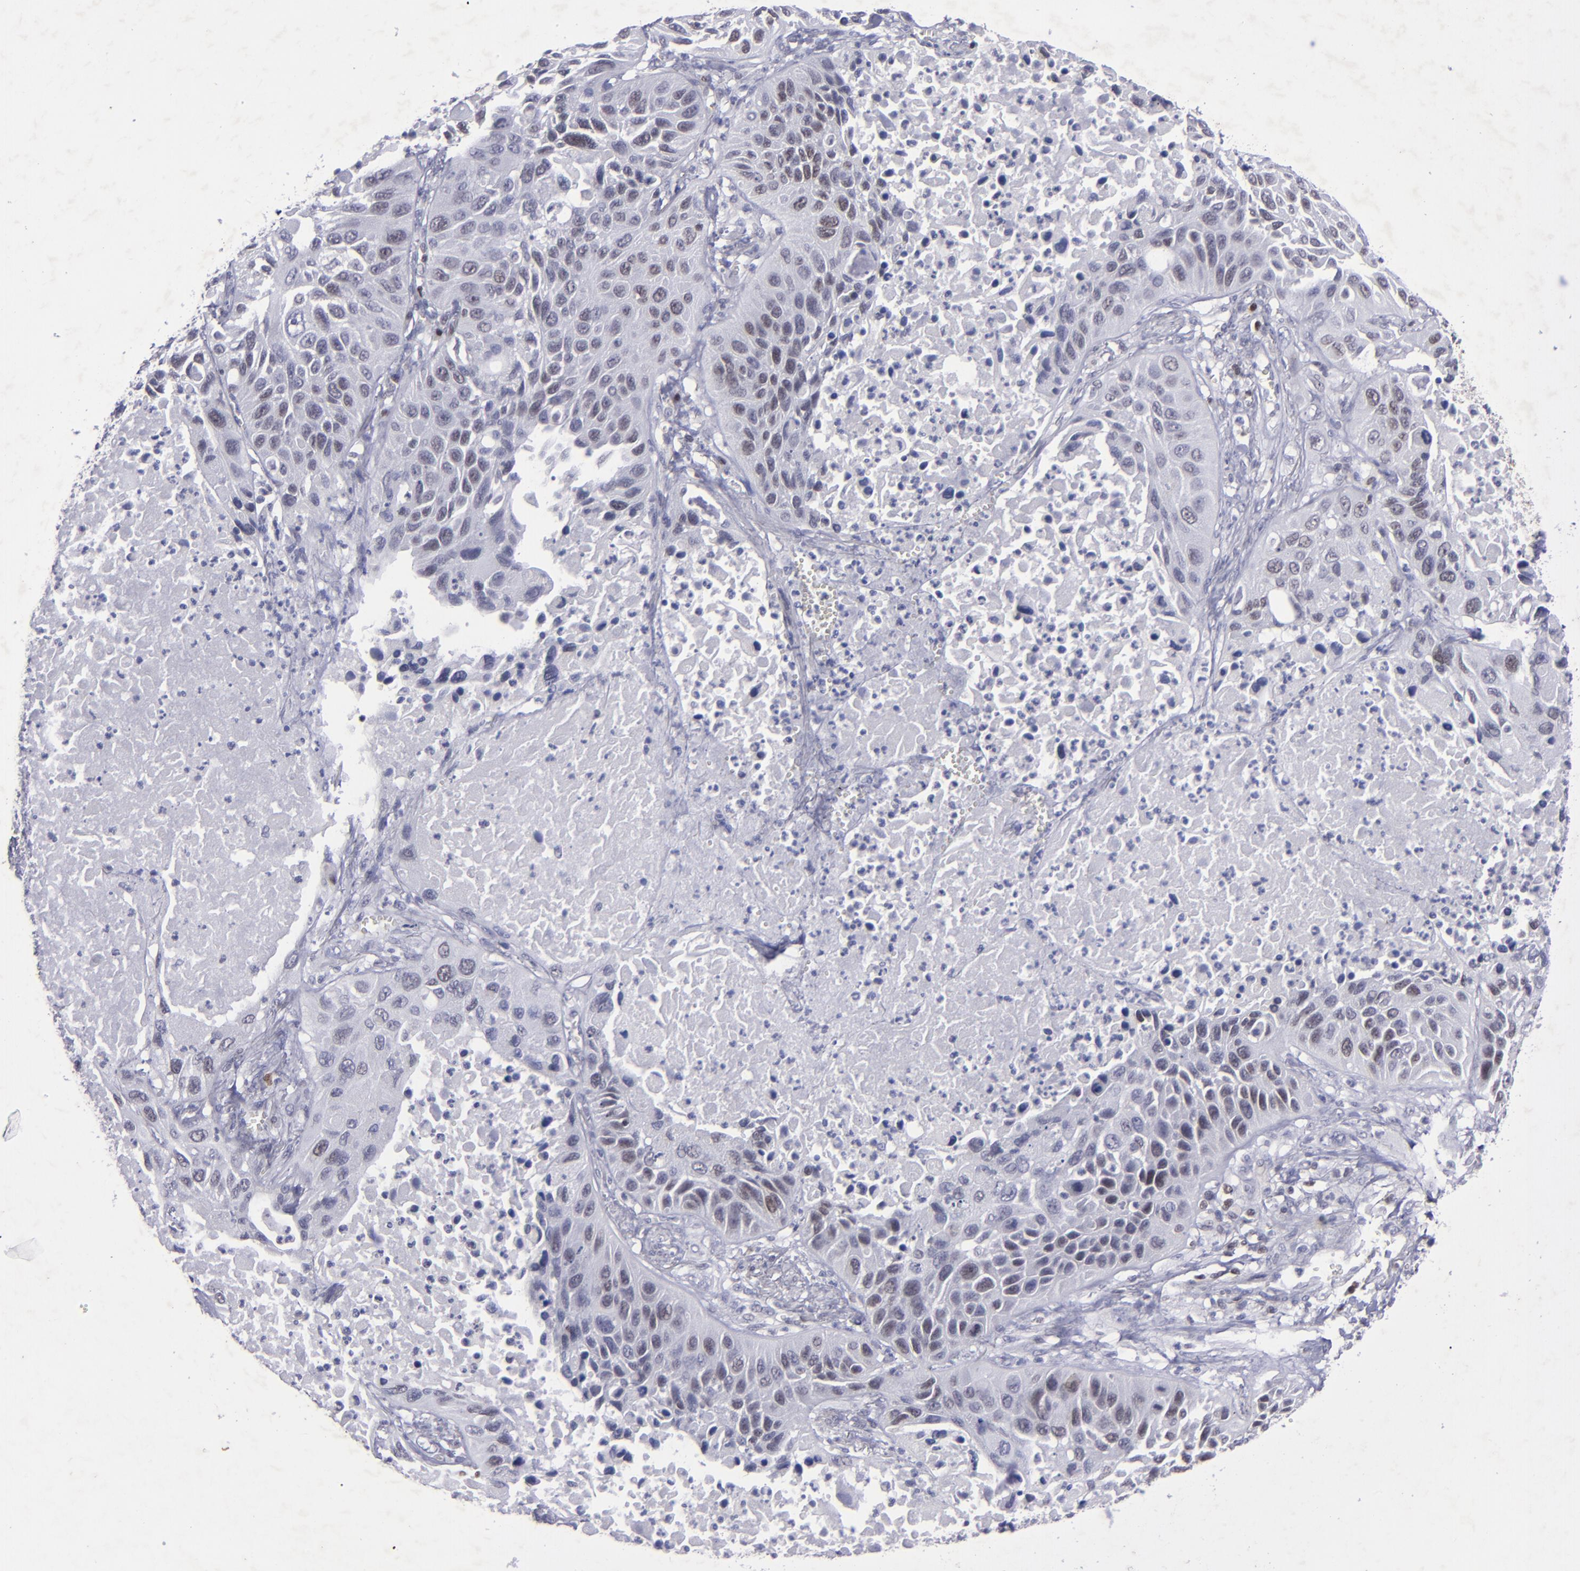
{"staining": {"intensity": "negative", "quantity": "none", "location": "none"}, "tissue": "lung cancer", "cell_type": "Tumor cells", "image_type": "cancer", "snomed": [{"axis": "morphology", "description": "Squamous cell carcinoma, NOS"}, {"axis": "topography", "description": "Lung"}], "caption": "This photomicrograph is of squamous cell carcinoma (lung) stained with immunohistochemistry to label a protein in brown with the nuclei are counter-stained blue. There is no expression in tumor cells.", "gene": "MGMT", "patient": {"sex": "female", "age": 76}}